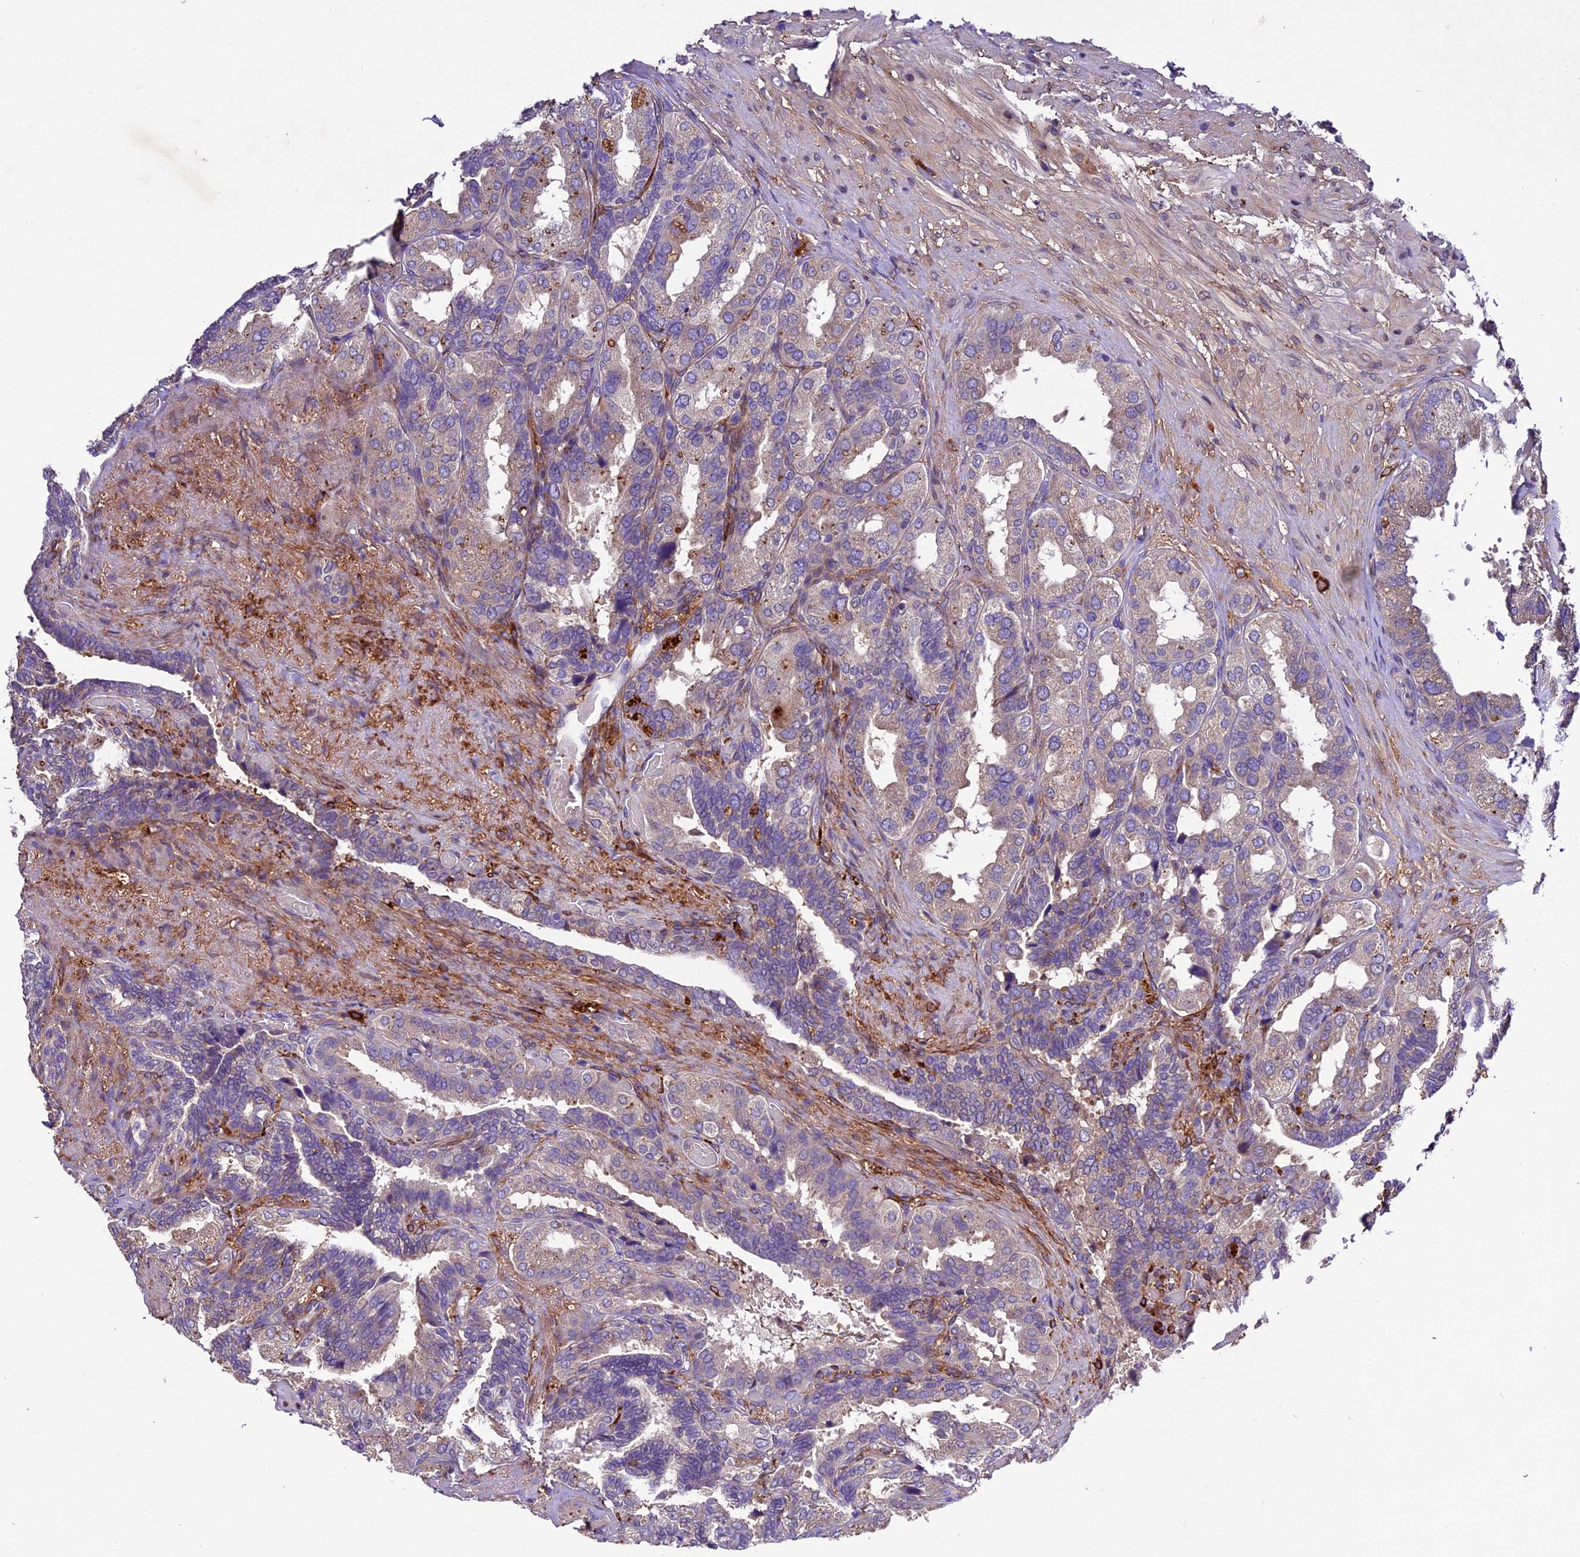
{"staining": {"intensity": "weak", "quantity": "<25%", "location": "cytoplasmic/membranous"}, "tissue": "seminal vesicle", "cell_type": "Glandular cells", "image_type": "normal", "snomed": [{"axis": "morphology", "description": "Normal tissue, NOS"}, {"axis": "topography", "description": "Seminal veicle"}, {"axis": "topography", "description": "Peripheral nerve tissue"}], "caption": "High power microscopy image of an immunohistochemistry (IHC) micrograph of unremarkable seminal vesicle, revealing no significant expression in glandular cells. The staining was performed using DAB to visualize the protein expression in brown, while the nuclei were stained in blue with hematoxylin (Magnification: 20x).", "gene": "CILP2", "patient": {"sex": "male", "age": 63}}